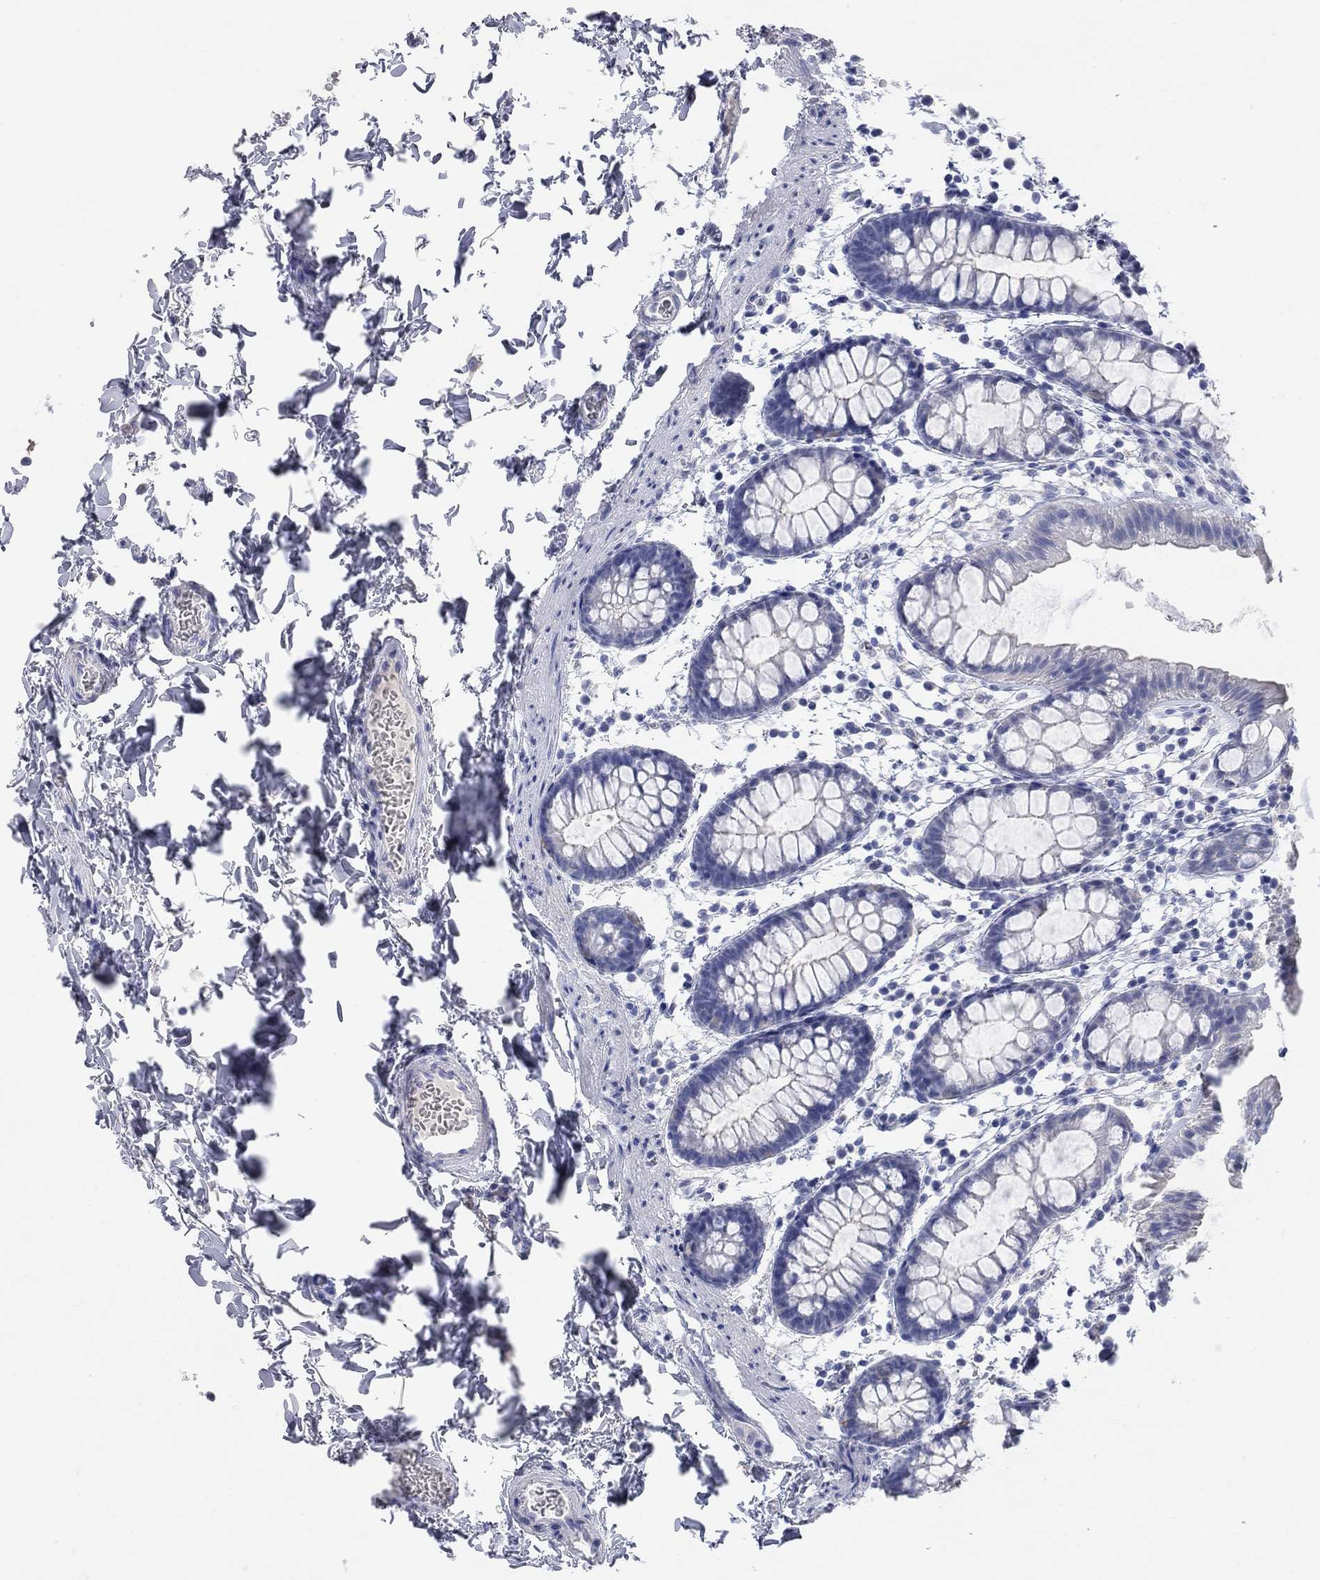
{"staining": {"intensity": "negative", "quantity": "none", "location": "none"}, "tissue": "rectum", "cell_type": "Glandular cells", "image_type": "normal", "snomed": [{"axis": "morphology", "description": "Normal tissue, NOS"}, {"axis": "topography", "description": "Rectum"}], "caption": "IHC of benign human rectum demonstrates no expression in glandular cells.", "gene": "AOX1", "patient": {"sex": "male", "age": 57}}